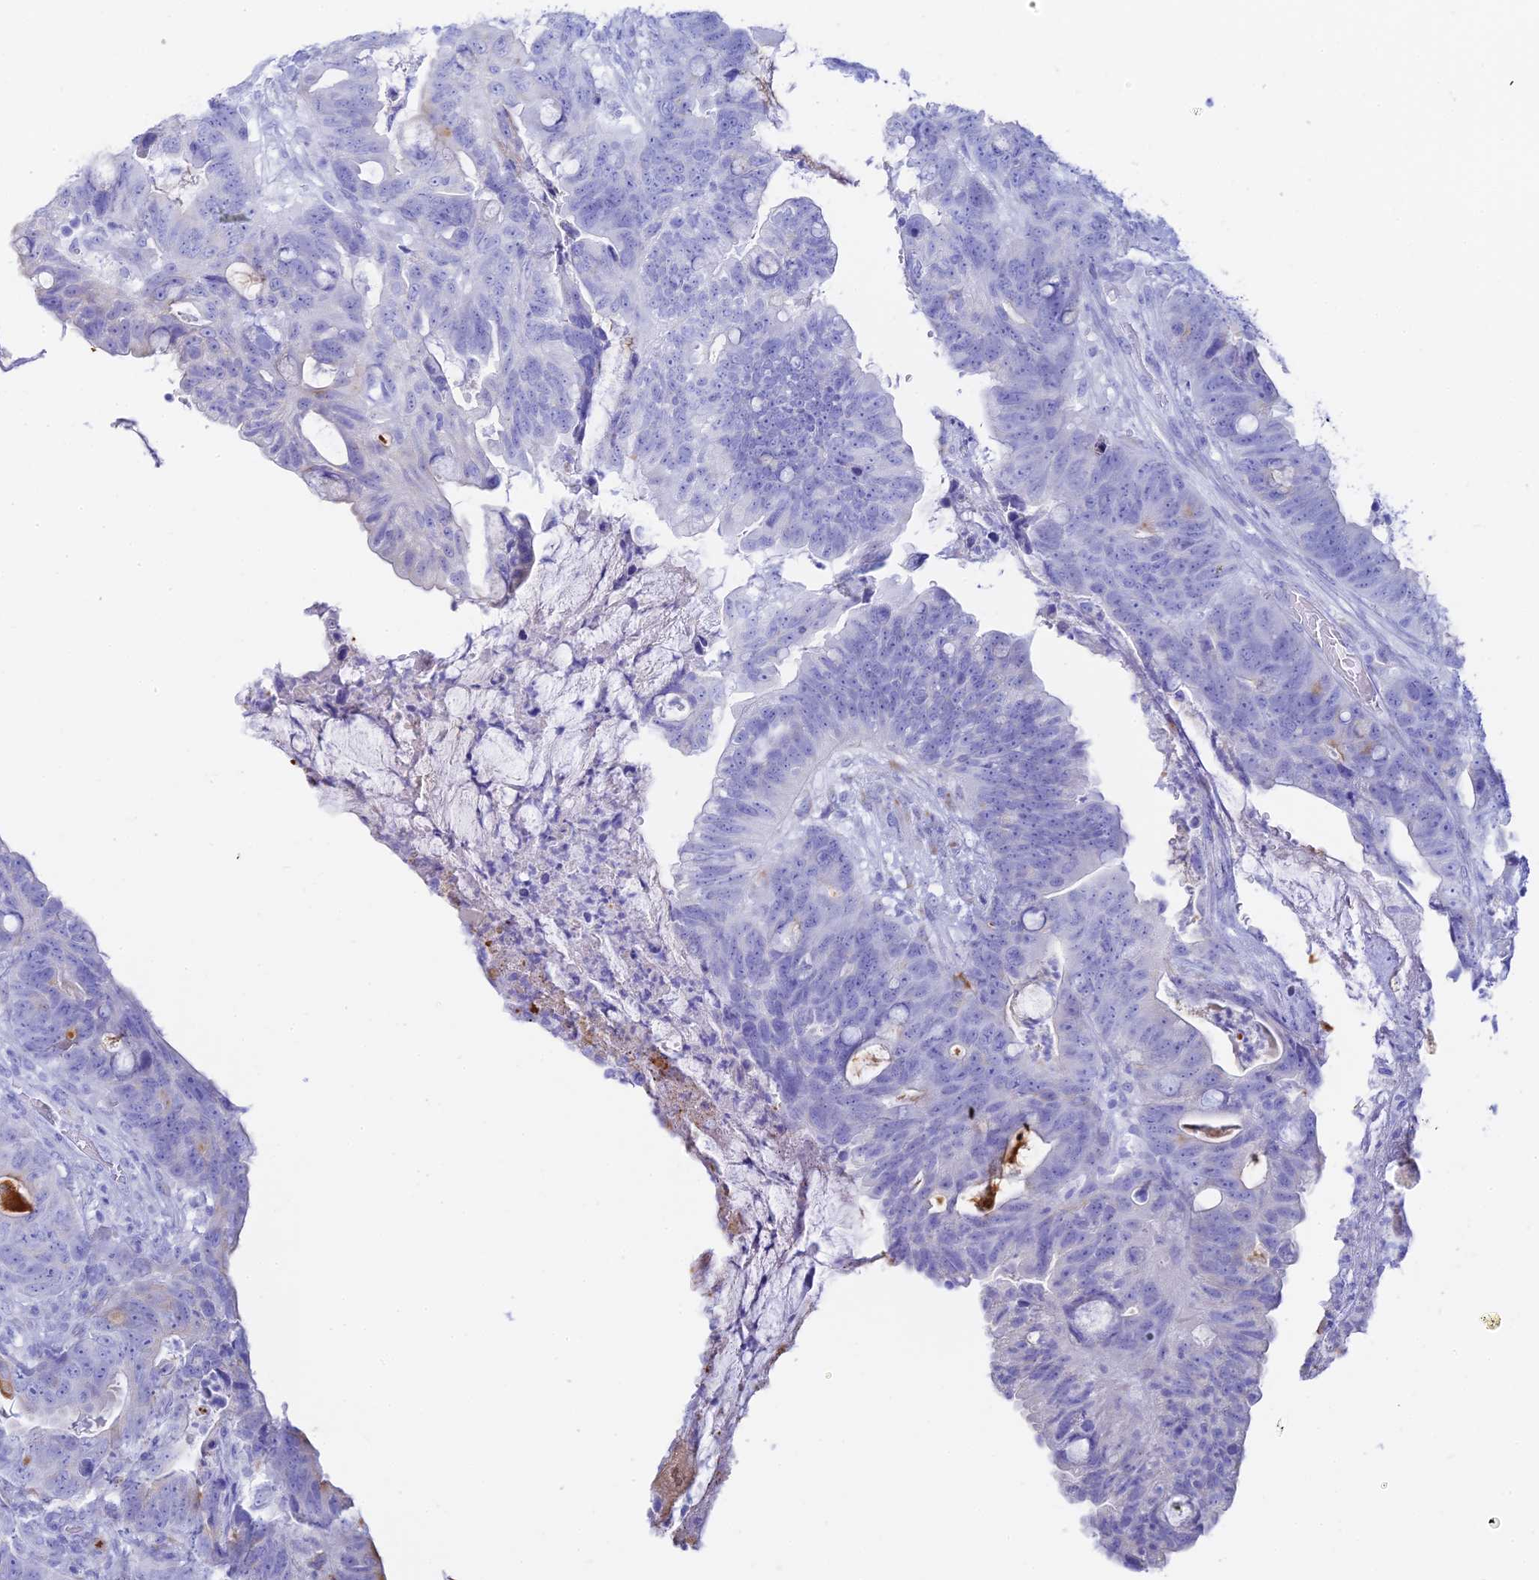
{"staining": {"intensity": "negative", "quantity": "none", "location": "none"}, "tissue": "colorectal cancer", "cell_type": "Tumor cells", "image_type": "cancer", "snomed": [{"axis": "morphology", "description": "Adenocarcinoma, NOS"}, {"axis": "topography", "description": "Colon"}], "caption": "Immunohistochemistry (IHC) of colorectal cancer demonstrates no expression in tumor cells.", "gene": "CEP152", "patient": {"sex": "female", "age": 82}}